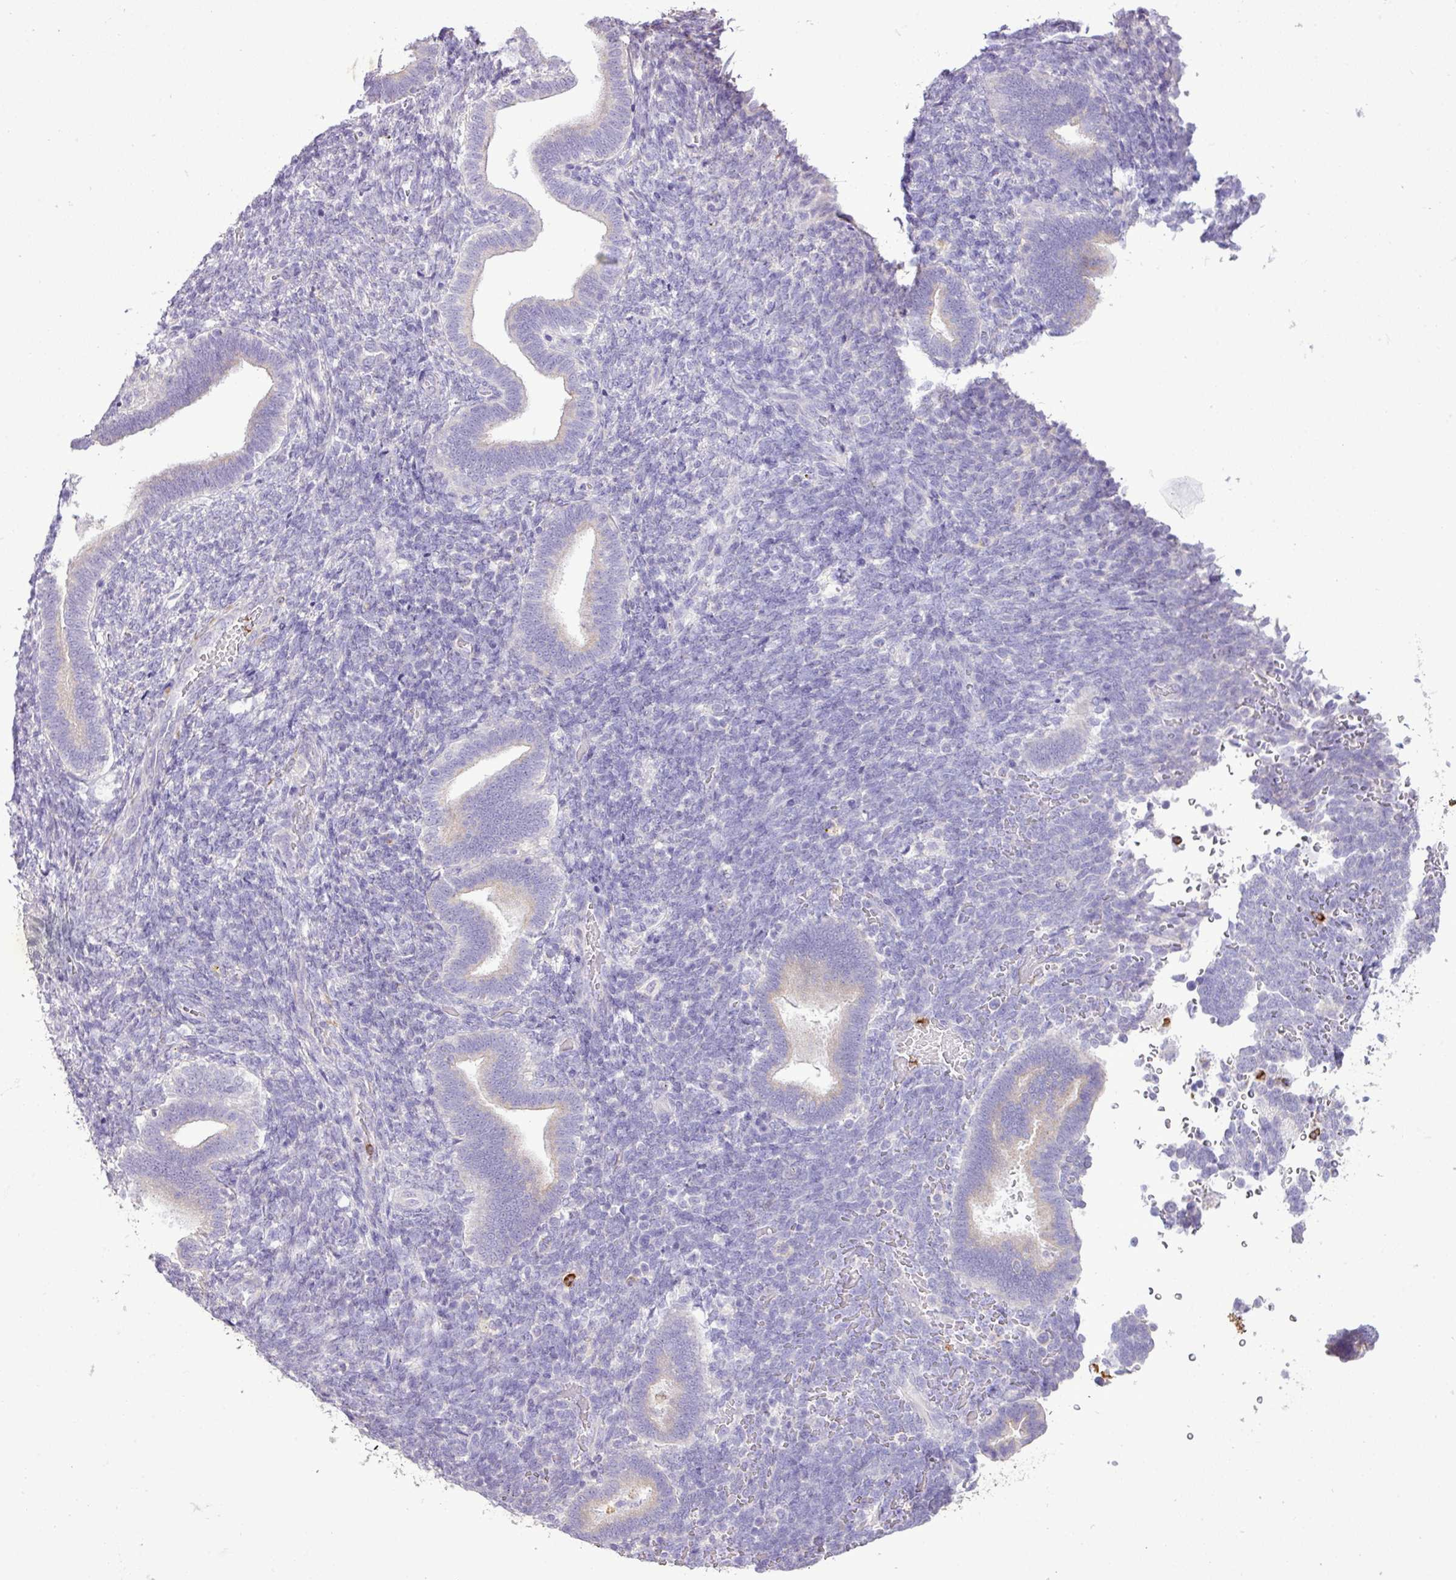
{"staining": {"intensity": "negative", "quantity": "none", "location": "none"}, "tissue": "endometrium", "cell_type": "Cells in endometrial stroma", "image_type": "normal", "snomed": [{"axis": "morphology", "description": "Normal tissue, NOS"}, {"axis": "topography", "description": "Endometrium"}], "caption": "Cells in endometrial stroma are negative for protein expression in unremarkable human endometrium. (Stains: DAB (3,3'-diaminobenzidine) IHC with hematoxylin counter stain, Microscopy: brightfield microscopy at high magnification).", "gene": "ZSCAN5A", "patient": {"sex": "female", "age": 34}}